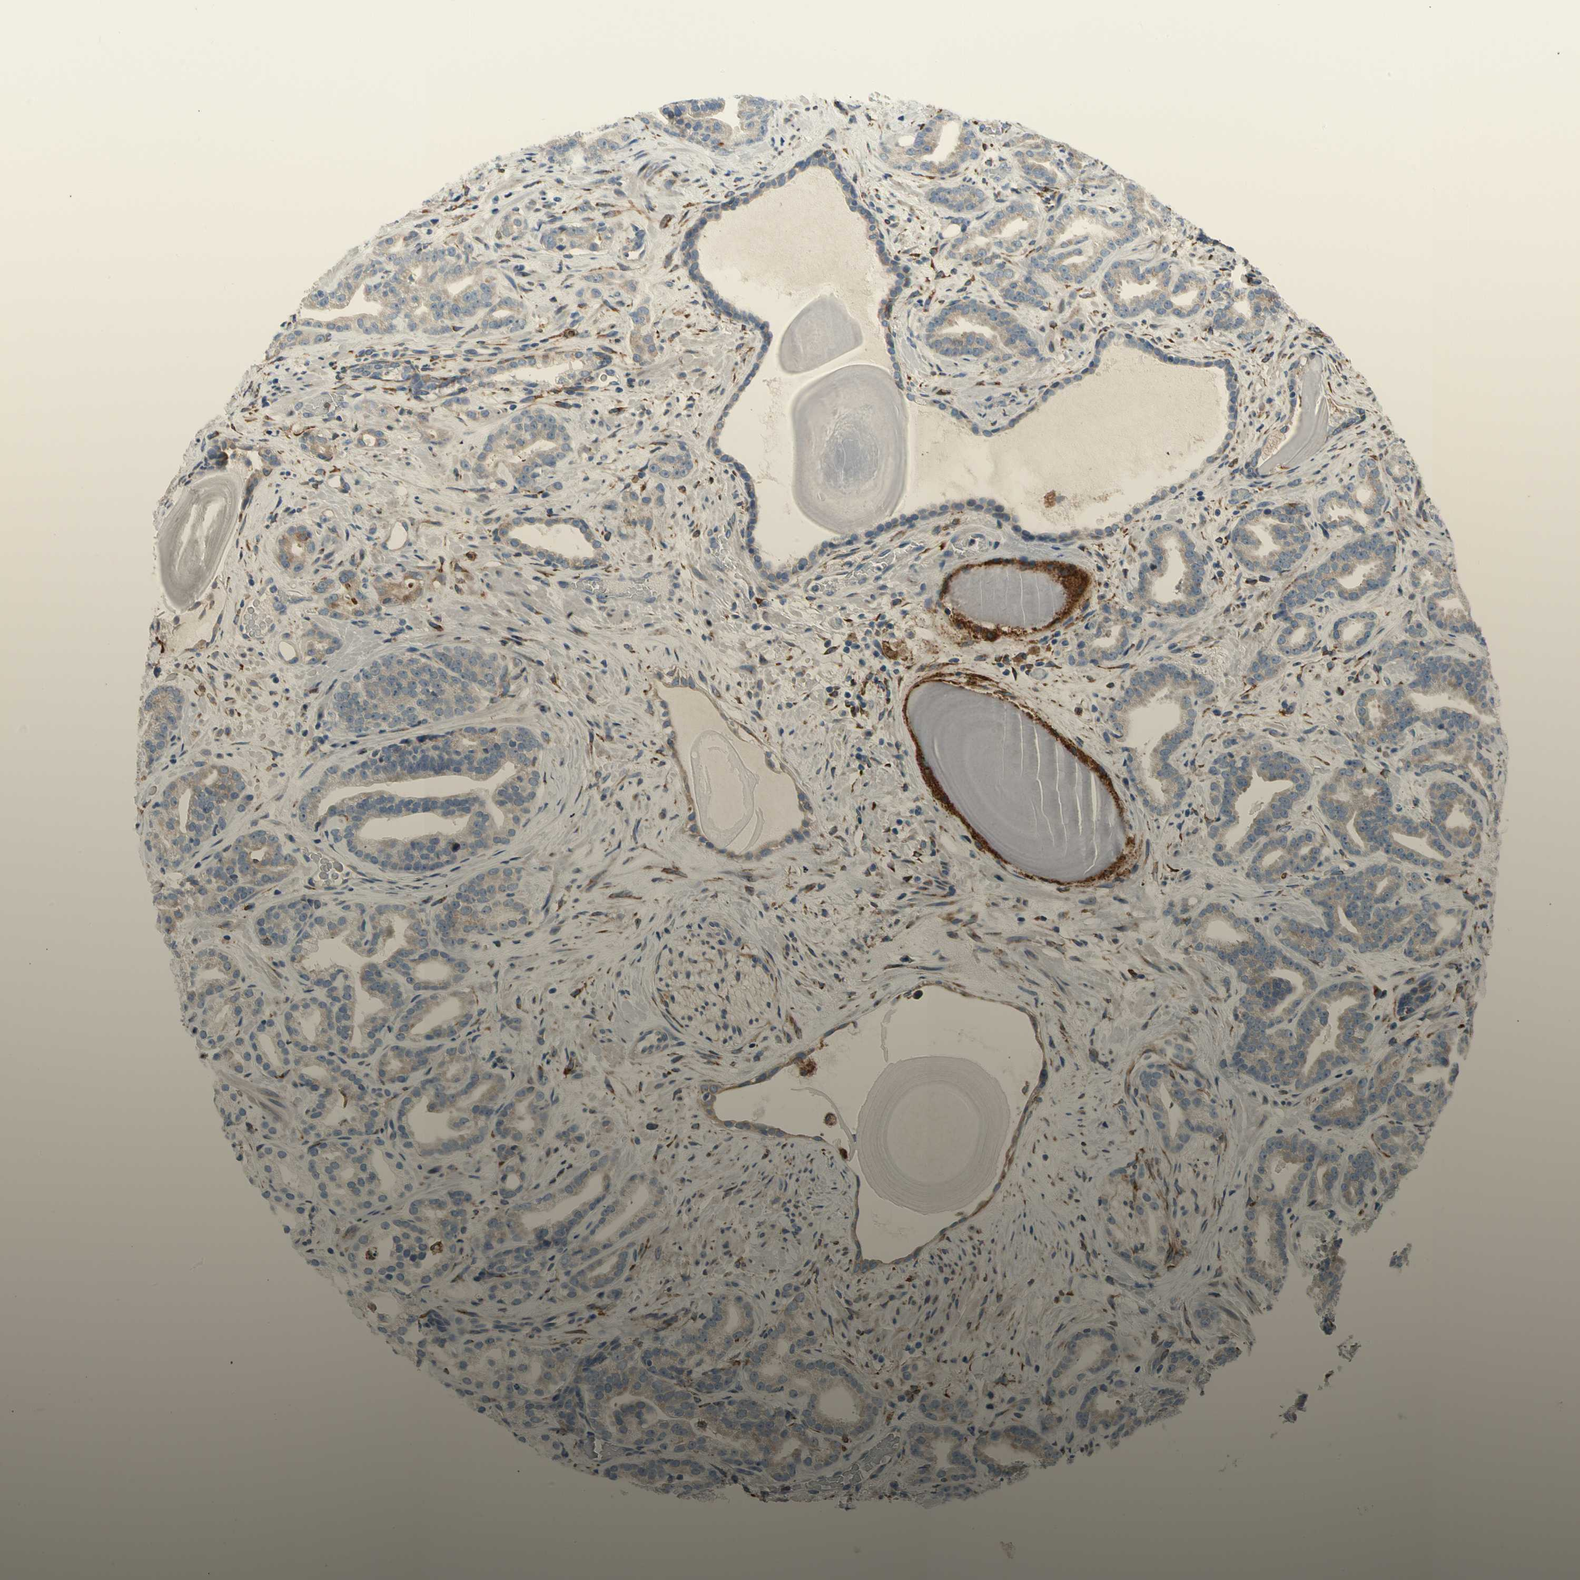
{"staining": {"intensity": "weak", "quantity": "25%-75%", "location": "cytoplasmic/membranous"}, "tissue": "prostate cancer", "cell_type": "Tumor cells", "image_type": "cancer", "snomed": [{"axis": "morphology", "description": "Adenocarcinoma, Low grade"}, {"axis": "topography", "description": "Prostate"}], "caption": "Immunohistochemical staining of human low-grade adenocarcinoma (prostate) shows low levels of weak cytoplasmic/membranous protein staining in approximately 25%-75% of tumor cells.", "gene": "LRPAP1", "patient": {"sex": "male", "age": 63}}